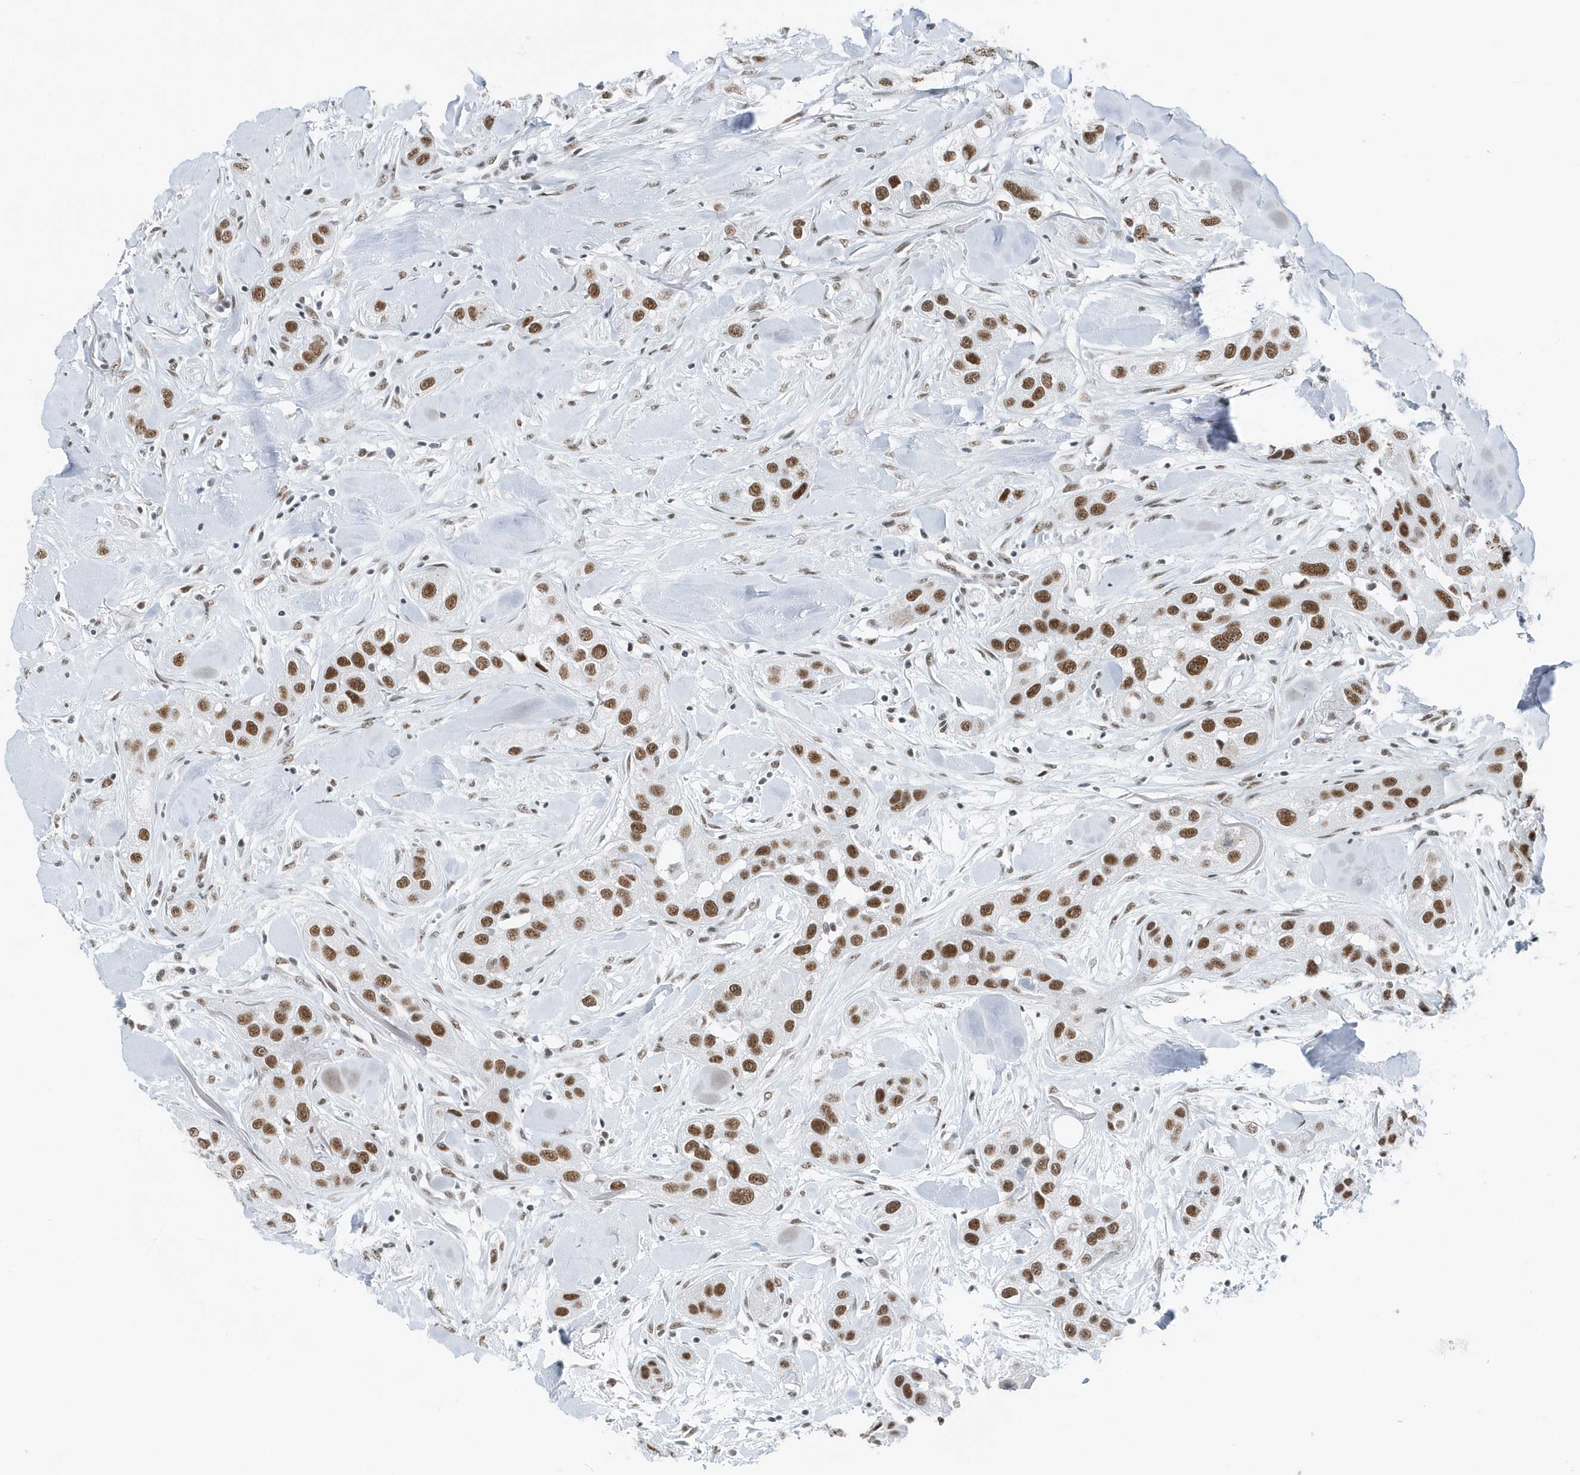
{"staining": {"intensity": "strong", "quantity": ">75%", "location": "nuclear"}, "tissue": "head and neck cancer", "cell_type": "Tumor cells", "image_type": "cancer", "snomed": [{"axis": "morphology", "description": "Normal tissue, NOS"}, {"axis": "morphology", "description": "Squamous cell carcinoma, NOS"}, {"axis": "topography", "description": "Skeletal muscle"}, {"axis": "topography", "description": "Head-Neck"}], "caption": "Immunohistochemical staining of human head and neck cancer shows strong nuclear protein staining in approximately >75% of tumor cells. (Stains: DAB (3,3'-diaminobenzidine) in brown, nuclei in blue, Microscopy: brightfield microscopy at high magnification).", "gene": "FIP1L1", "patient": {"sex": "male", "age": 51}}